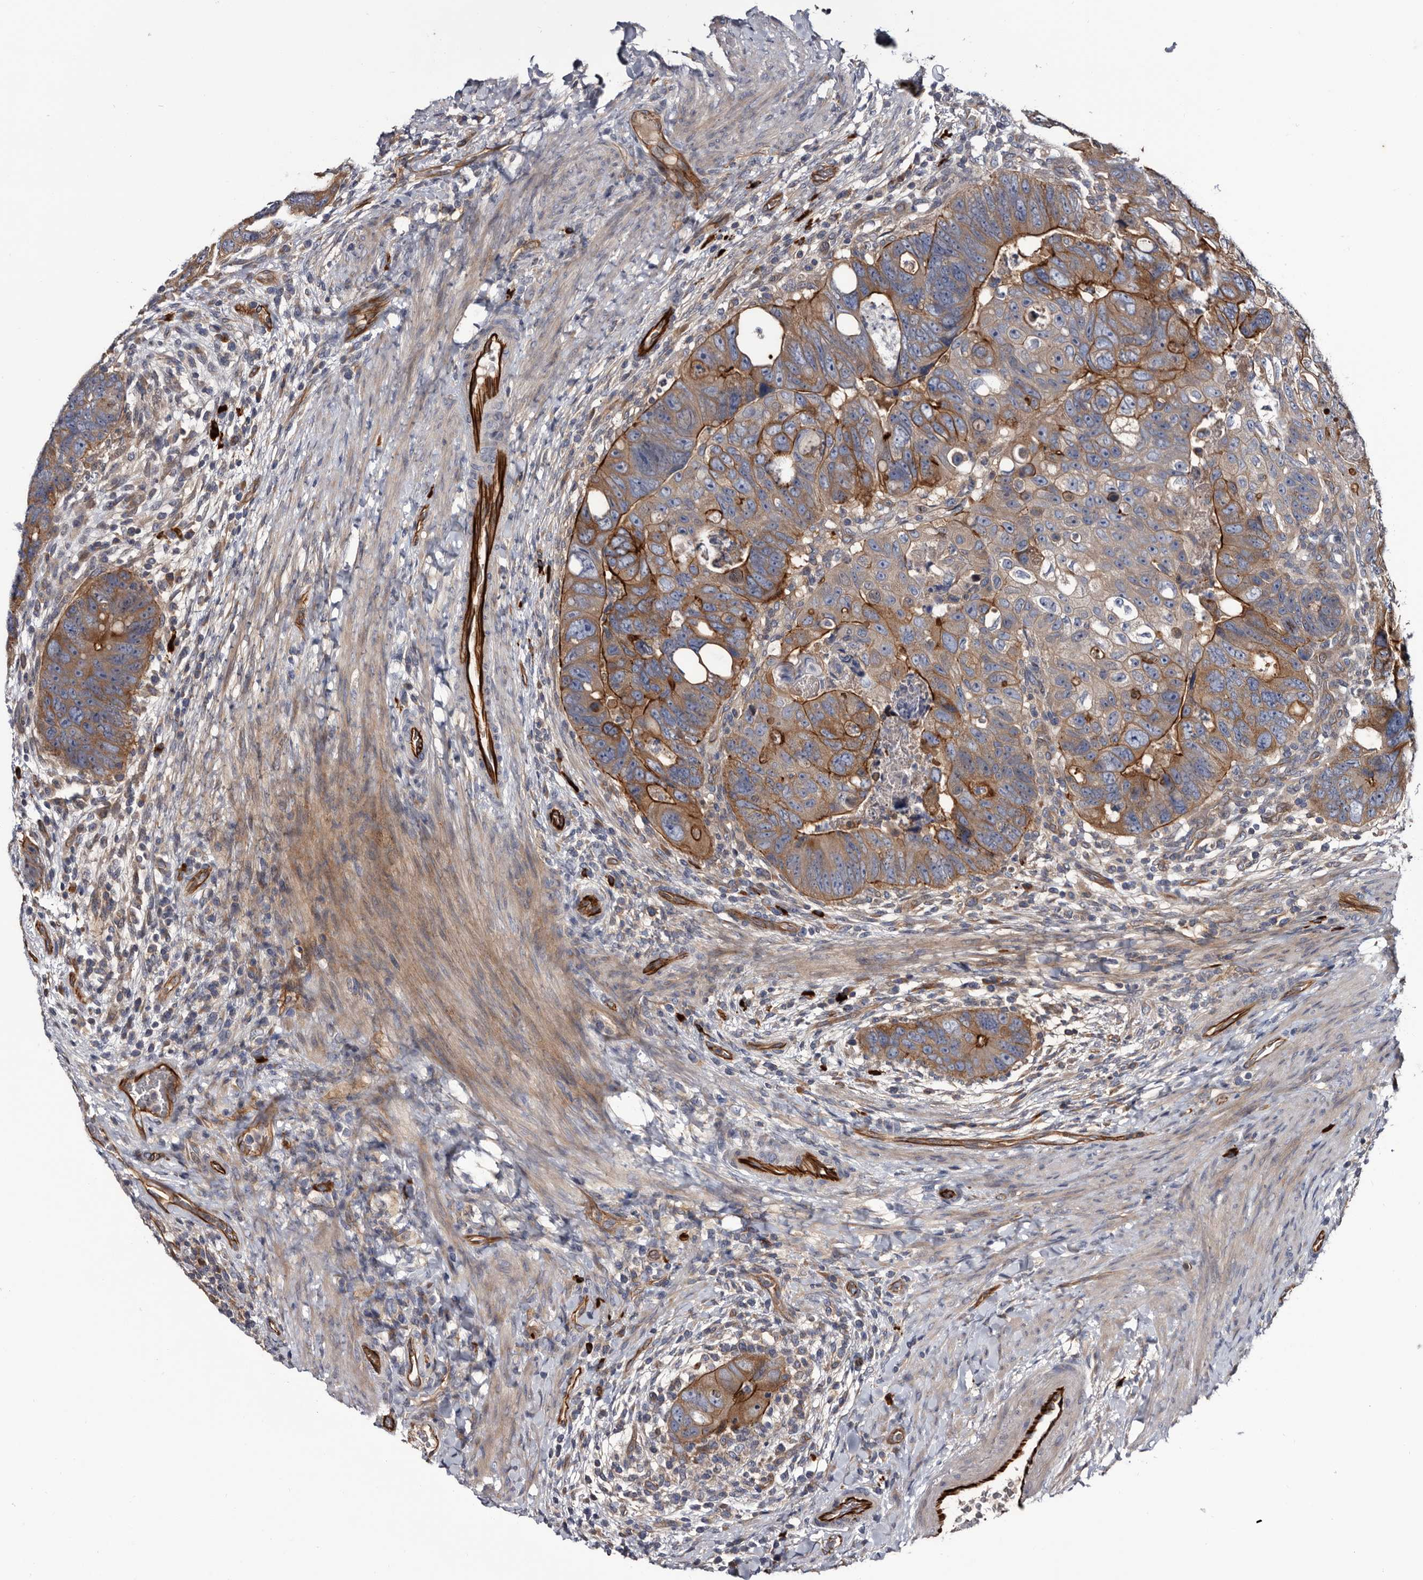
{"staining": {"intensity": "strong", "quantity": ">75%", "location": "cytoplasmic/membranous"}, "tissue": "colorectal cancer", "cell_type": "Tumor cells", "image_type": "cancer", "snomed": [{"axis": "morphology", "description": "Adenocarcinoma, NOS"}, {"axis": "topography", "description": "Rectum"}], "caption": "Immunohistochemical staining of human colorectal cancer shows high levels of strong cytoplasmic/membranous protein positivity in about >75% of tumor cells.", "gene": "TSPAN17", "patient": {"sex": "male", "age": 59}}